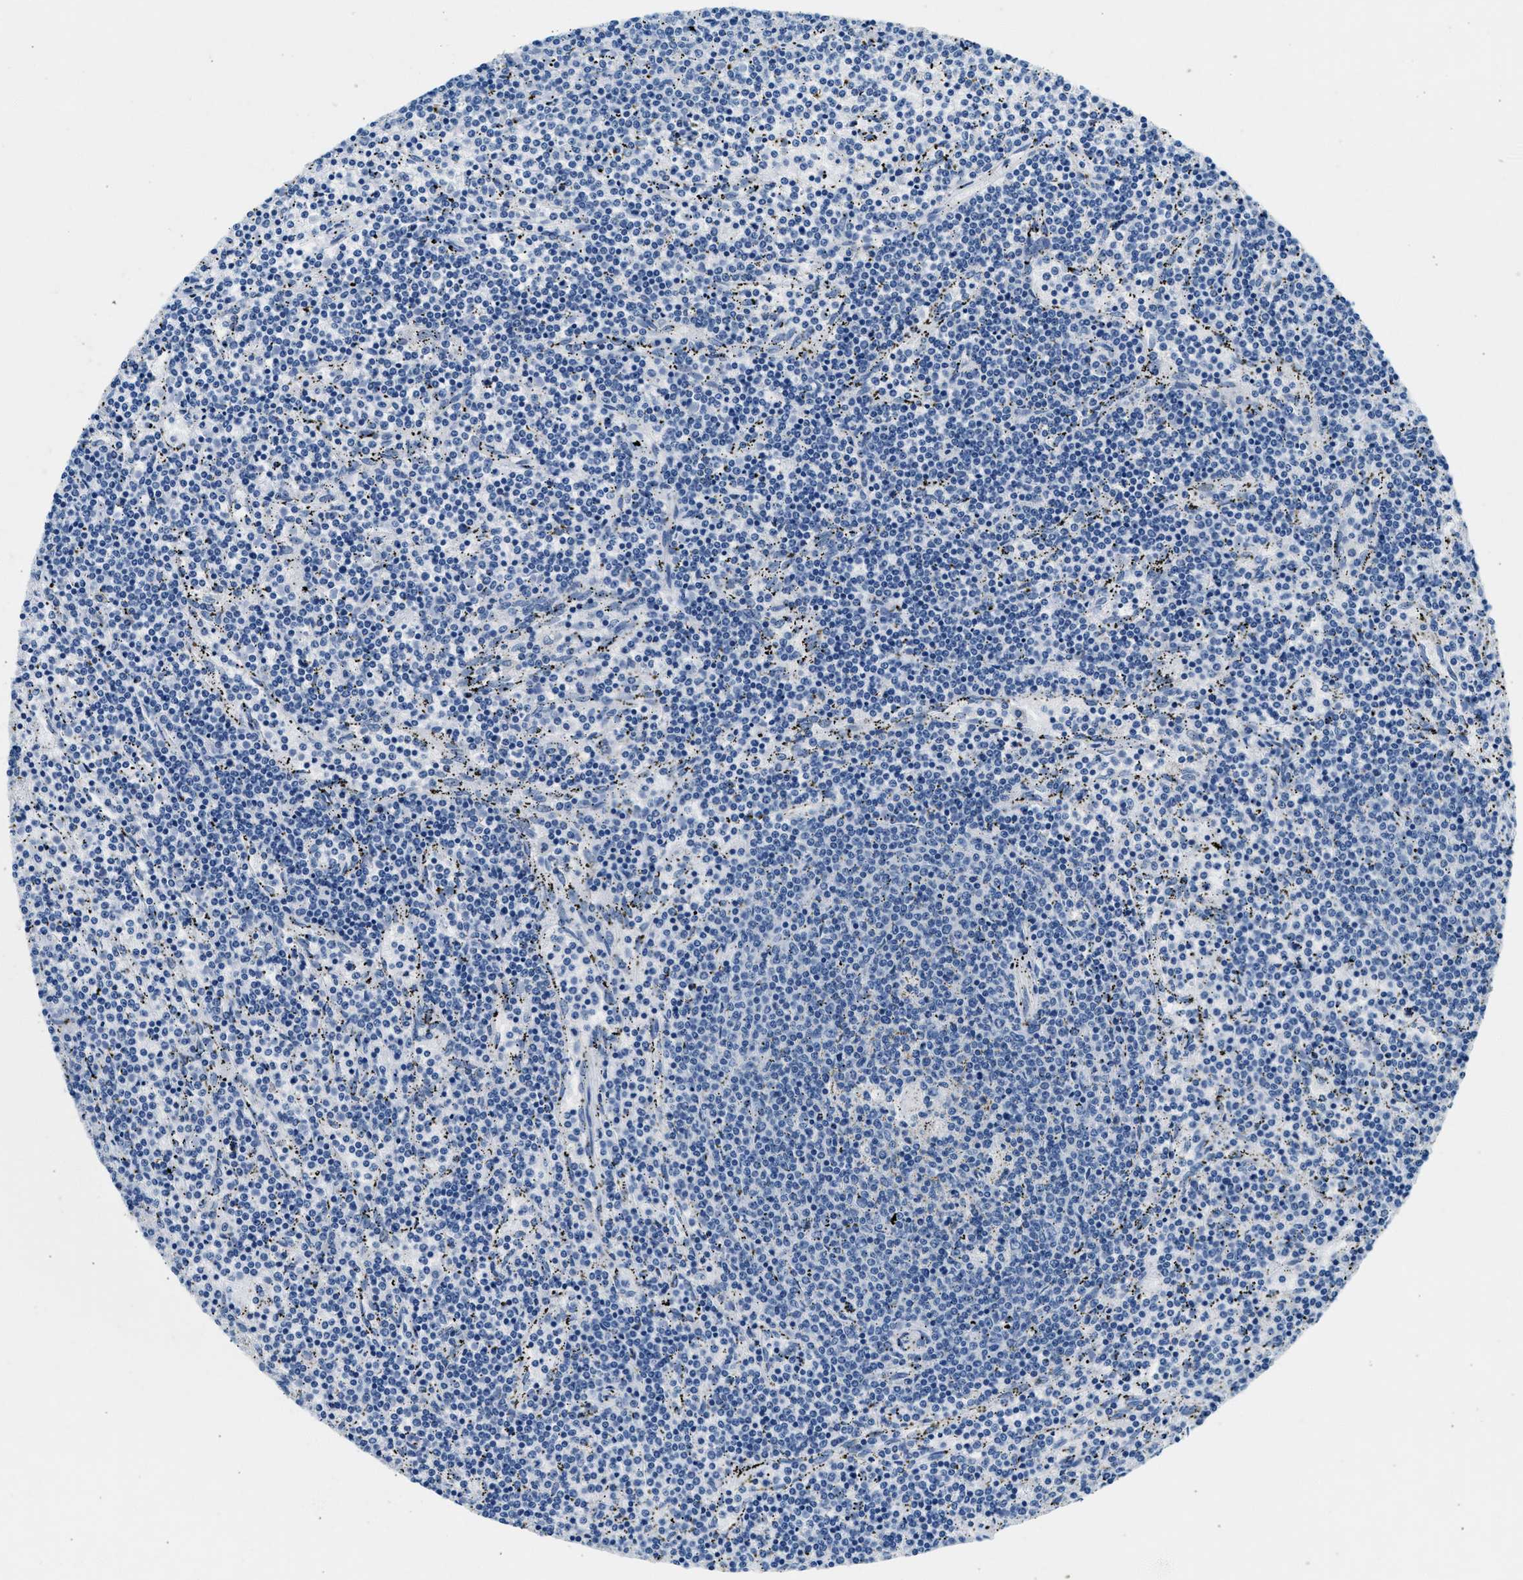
{"staining": {"intensity": "negative", "quantity": "none", "location": "none"}, "tissue": "lymphoma", "cell_type": "Tumor cells", "image_type": "cancer", "snomed": [{"axis": "morphology", "description": "Malignant lymphoma, non-Hodgkin's type, Low grade"}, {"axis": "topography", "description": "Spleen"}], "caption": "Tumor cells are negative for brown protein staining in lymphoma. Nuclei are stained in blue.", "gene": "CFAP20", "patient": {"sex": "female", "age": 50}}